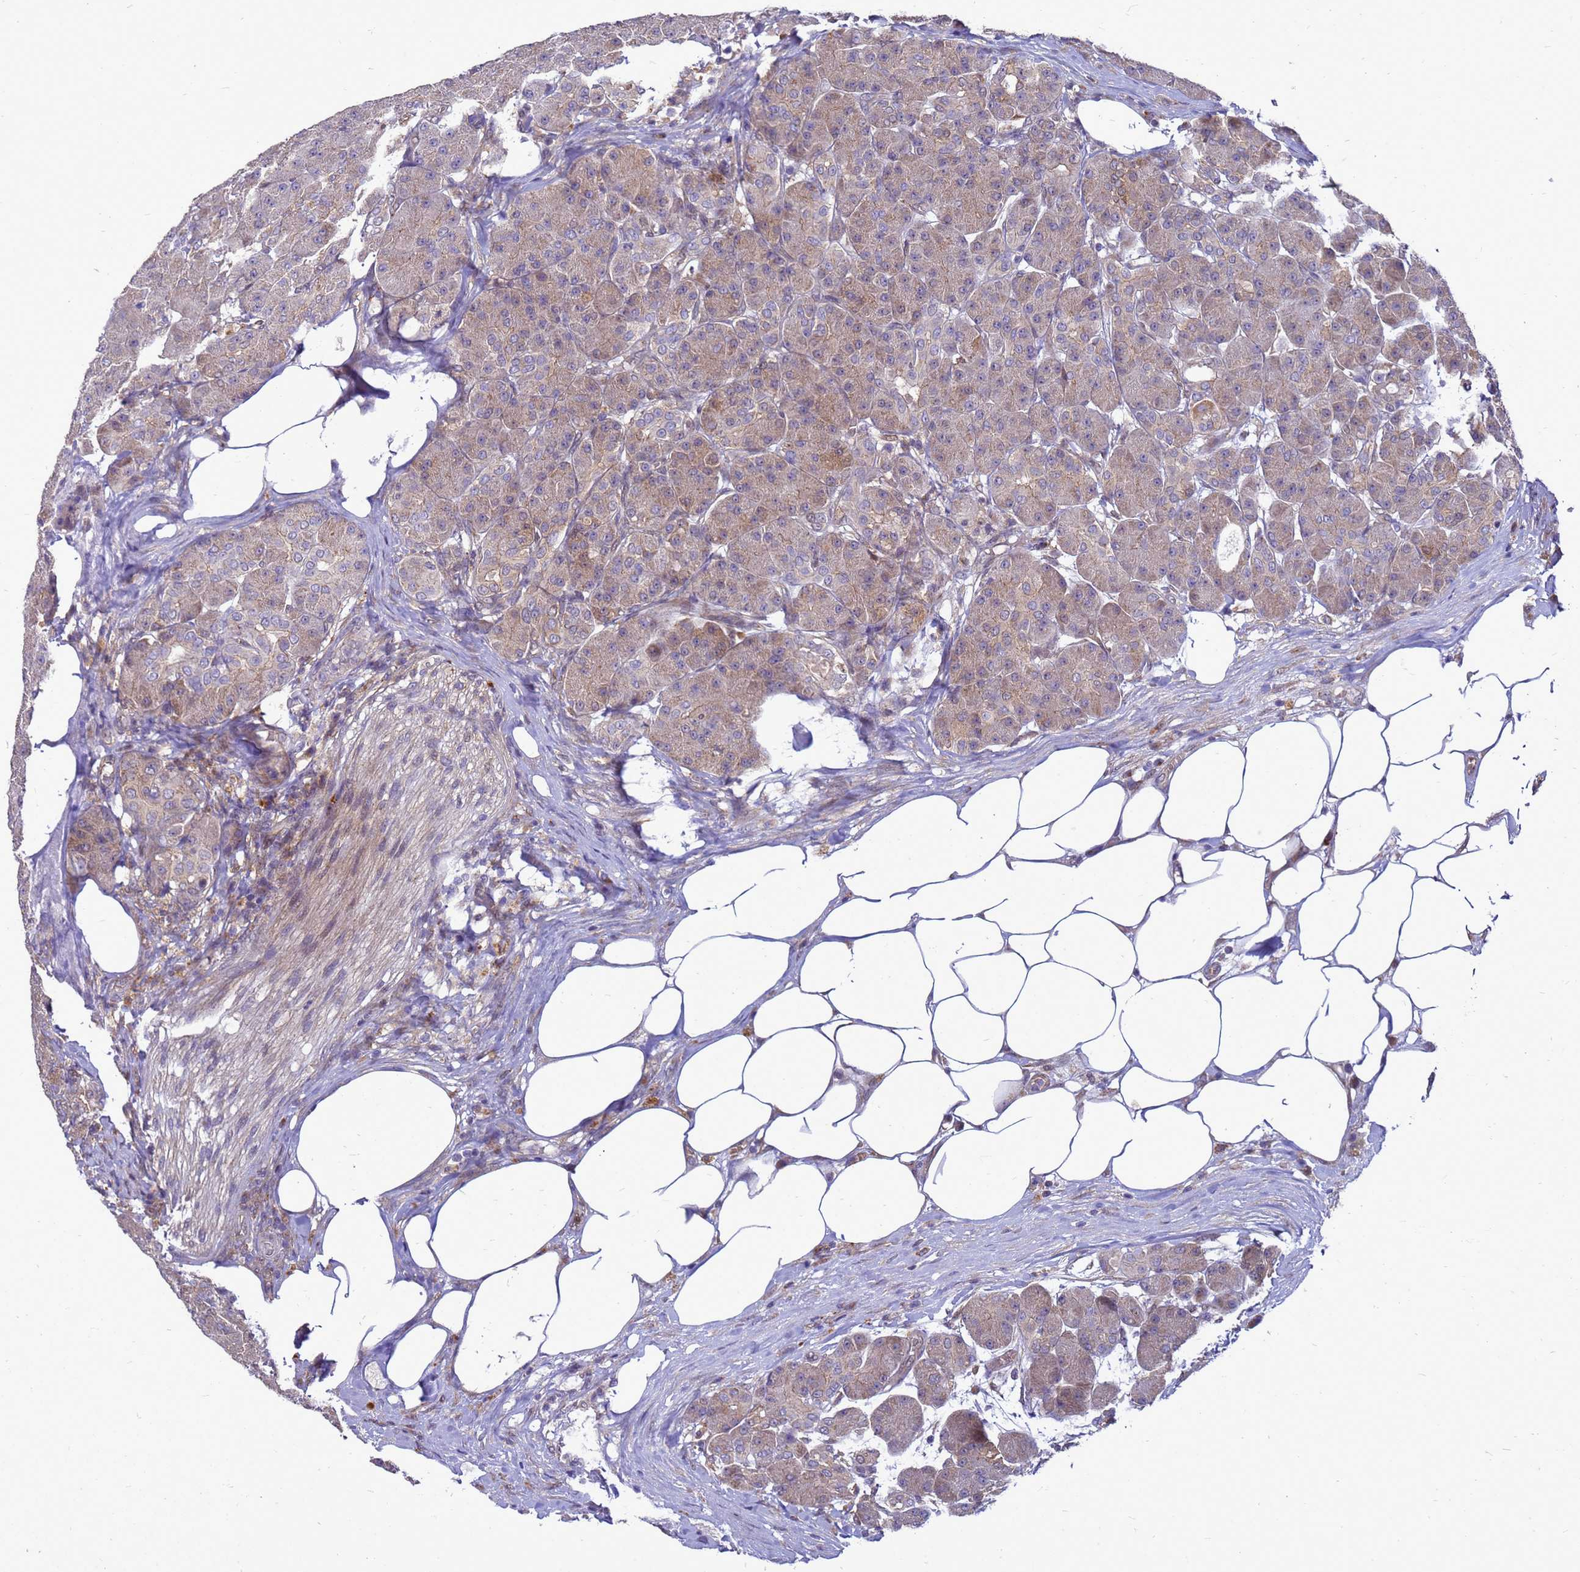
{"staining": {"intensity": "moderate", "quantity": "25%-75%", "location": "cytoplasmic/membranous"}, "tissue": "pancreas", "cell_type": "Exocrine glandular cells", "image_type": "normal", "snomed": [{"axis": "morphology", "description": "Normal tissue, NOS"}, {"axis": "topography", "description": "Pancreas"}], "caption": "High-power microscopy captured an immunohistochemistry micrograph of benign pancreas, revealing moderate cytoplasmic/membranous expression in approximately 25%-75% of exocrine glandular cells.", "gene": "EIF4EBP3", "patient": {"sex": "male", "age": 63}}